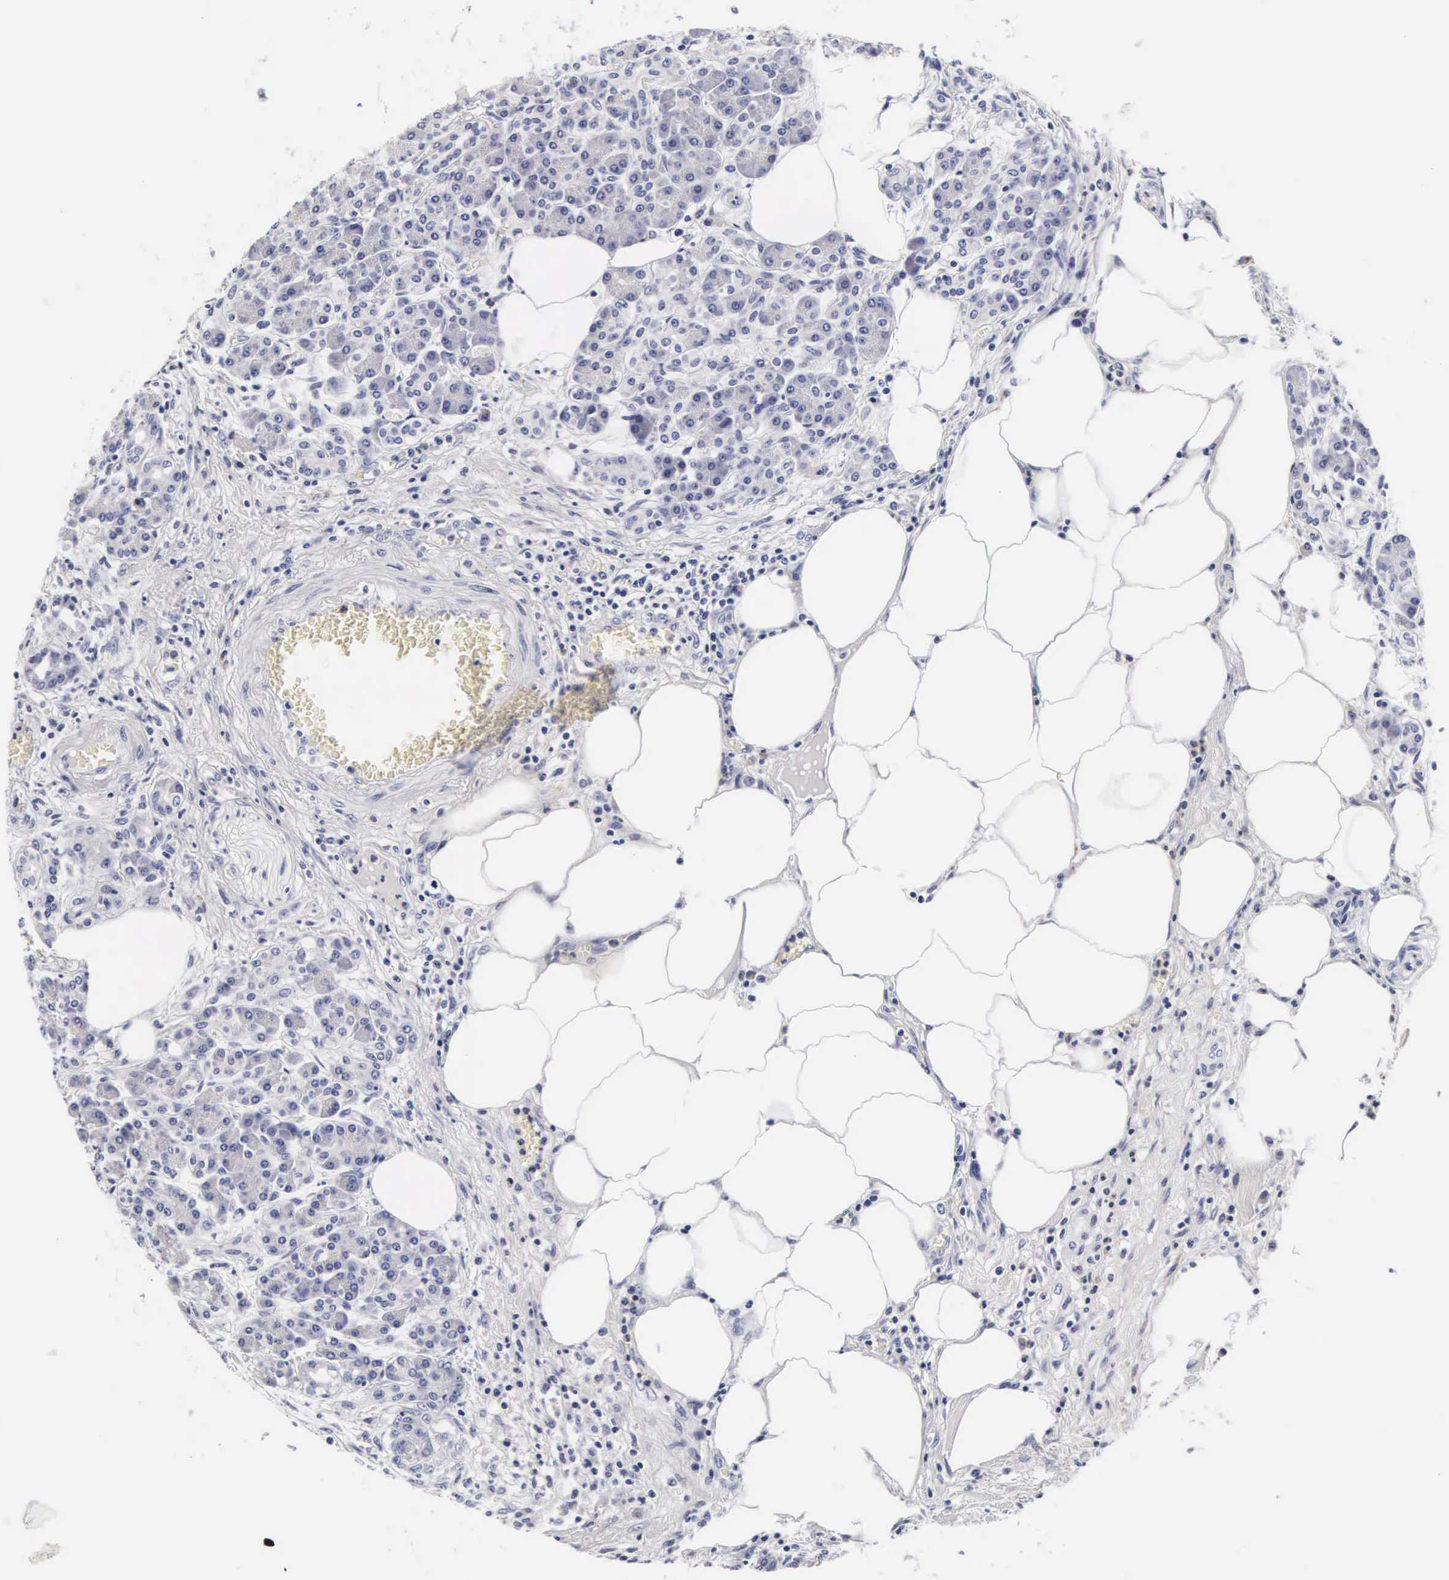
{"staining": {"intensity": "negative", "quantity": "none", "location": "none"}, "tissue": "pancreas", "cell_type": "Exocrine glandular cells", "image_type": "normal", "snomed": [{"axis": "morphology", "description": "Normal tissue, NOS"}, {"axis": "topography", "description": "Pancreas"}], "caption": "IHC image of unremarkable pancreas stained for a protein (brown), which reveals no expression in exocrine glandular cells.", "gene": "RNASE6", "patient": {"sex": "female", "age": 73}}